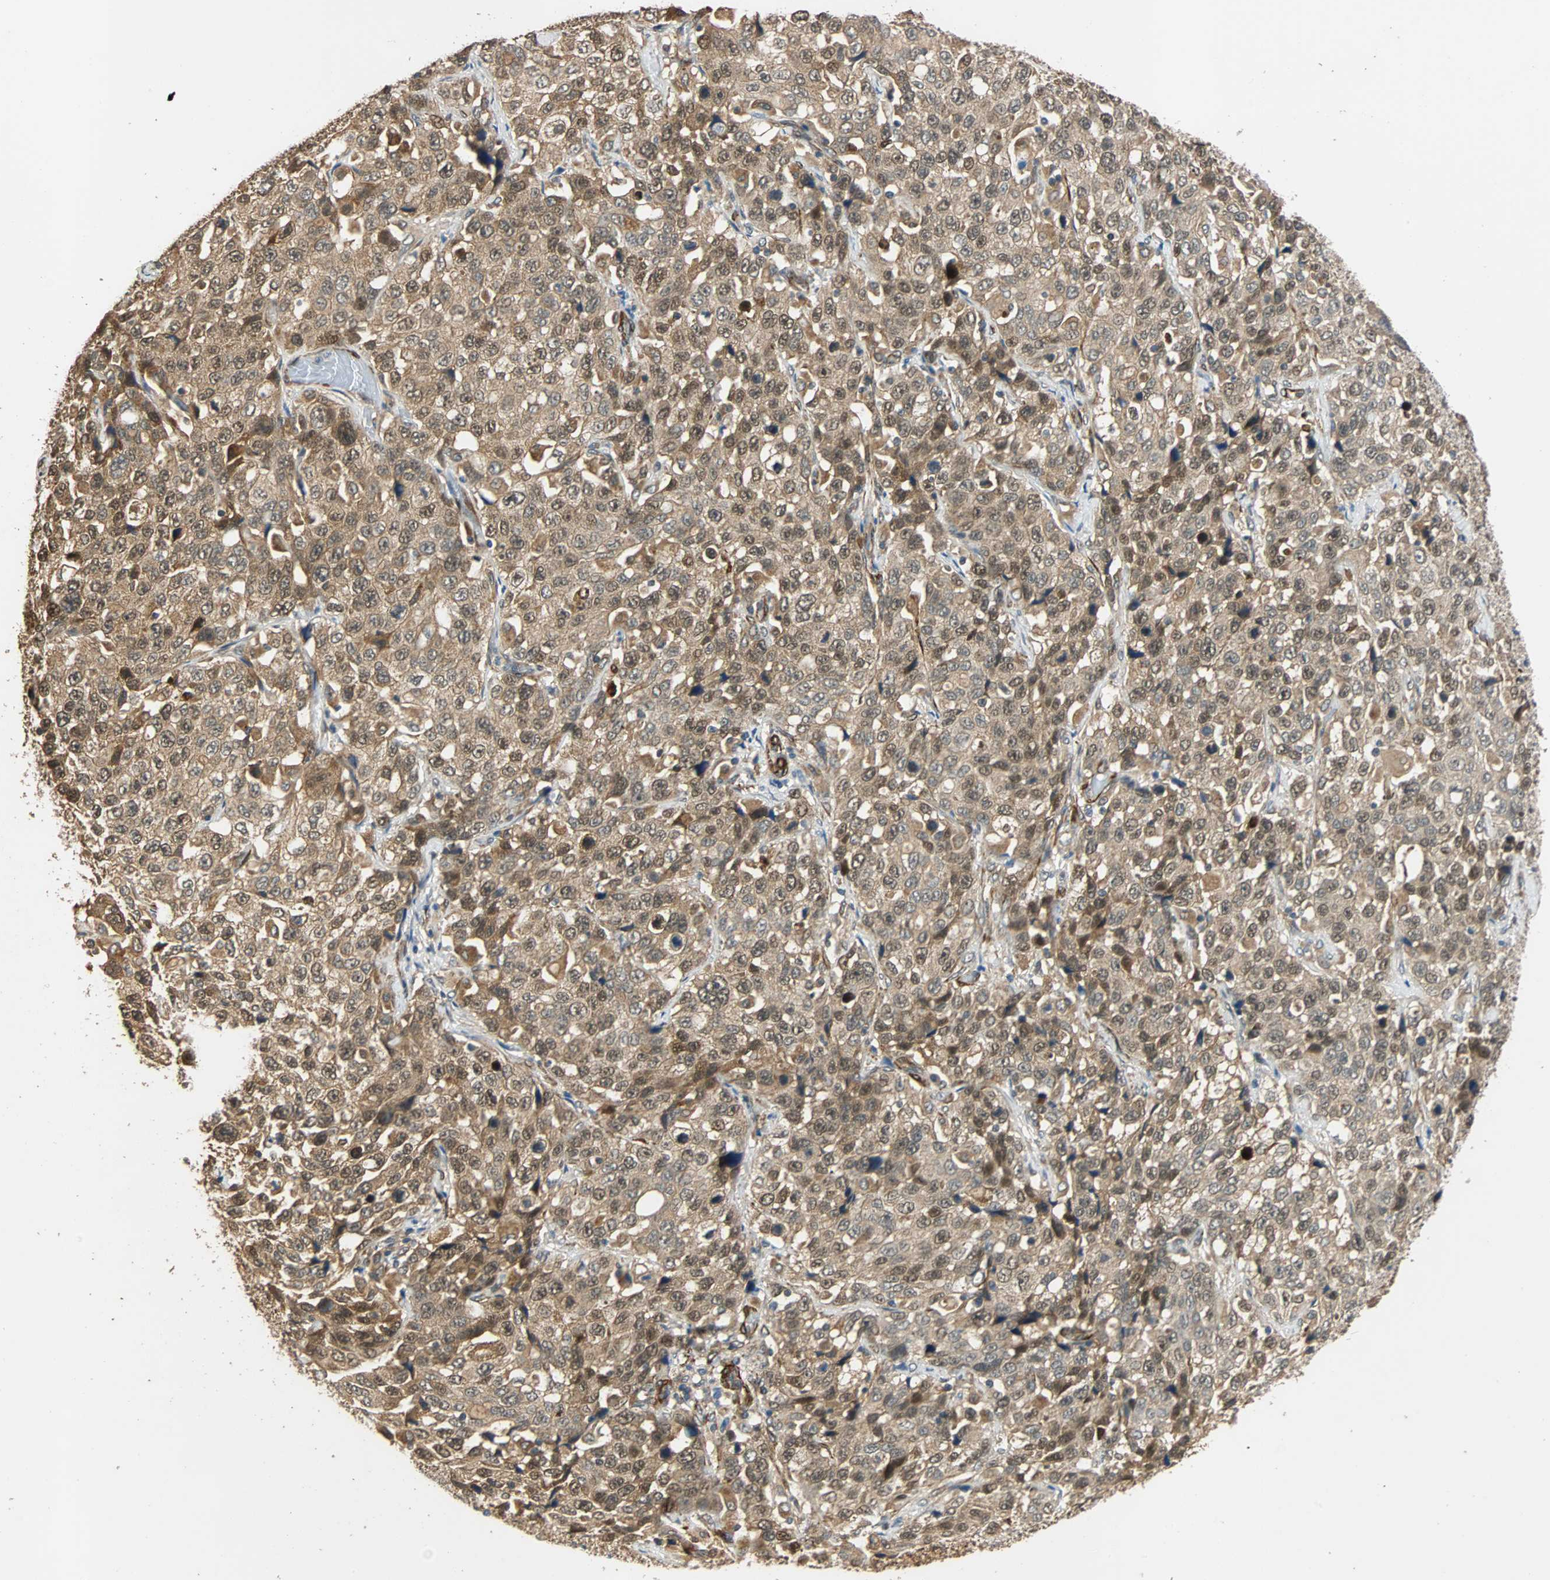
{"staining": {"intensity": "moderate", "quantity": ">75%", "location": "cytoplasmic/membranous,nuclear"}, "tissue": "stomach cancer", "cell_type": "Tumor cells", "image_type": "cancer", "snomed": [{"axis": "morphology", "description": "Normal tissue, NOS"}, {"axis": "morphology", "description": "Adenocarcinoma, NOS"}, {"axis": "topography", "description": "Stomach"}], "caption": "A high-resolution image shows immunohistochemistry (IHC) staining of stomach cancer (adenocarcinoma), which shows moderate cytoplasmic/membranous and nuclear expression in approximately >75% of tumor cells.", "gene": "QSER1", "patient": {"sex": "male", "age": 48}}